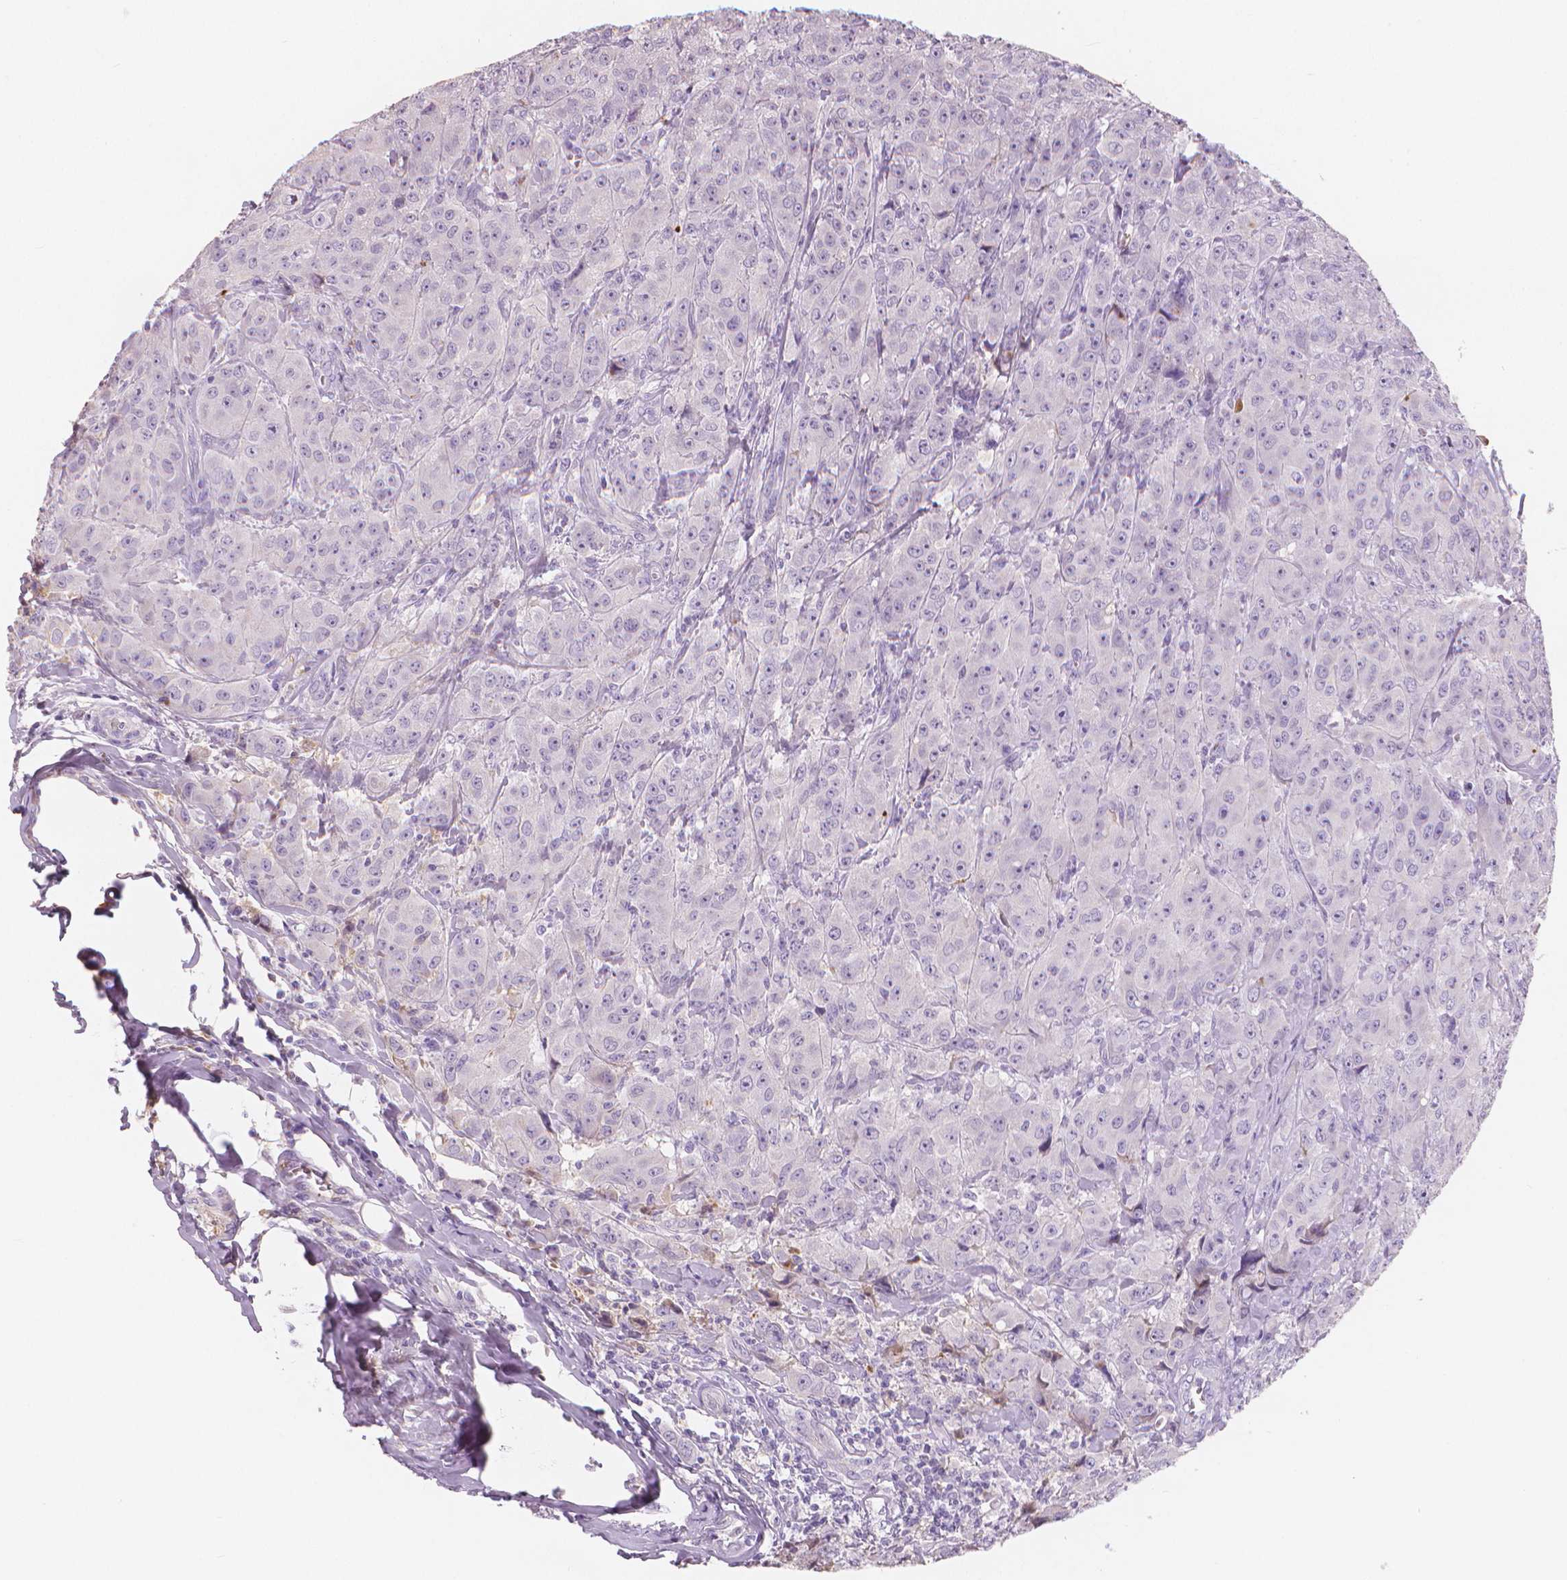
{"staining": {"intensity": "negative", "quantity": "none", "location": "none"}, "tissue": "breast cancer", "cell_type": "Tumor cells", "image_type": "cancer", "snomed": [{"axis": "morphology", "description": "Duct carcinoma"}, {"axis": "topography", "description": "Breast"}], "caption": "The IHC histopathology image has no significant positivity in tumor cells of breast cancer (invasive ductal carcinoma) tissue. (Immunohistochemistry, brightfield microscopy, high magnification).", "gene": "APOA4", "patient": {"sex": "female", "age": 43}}